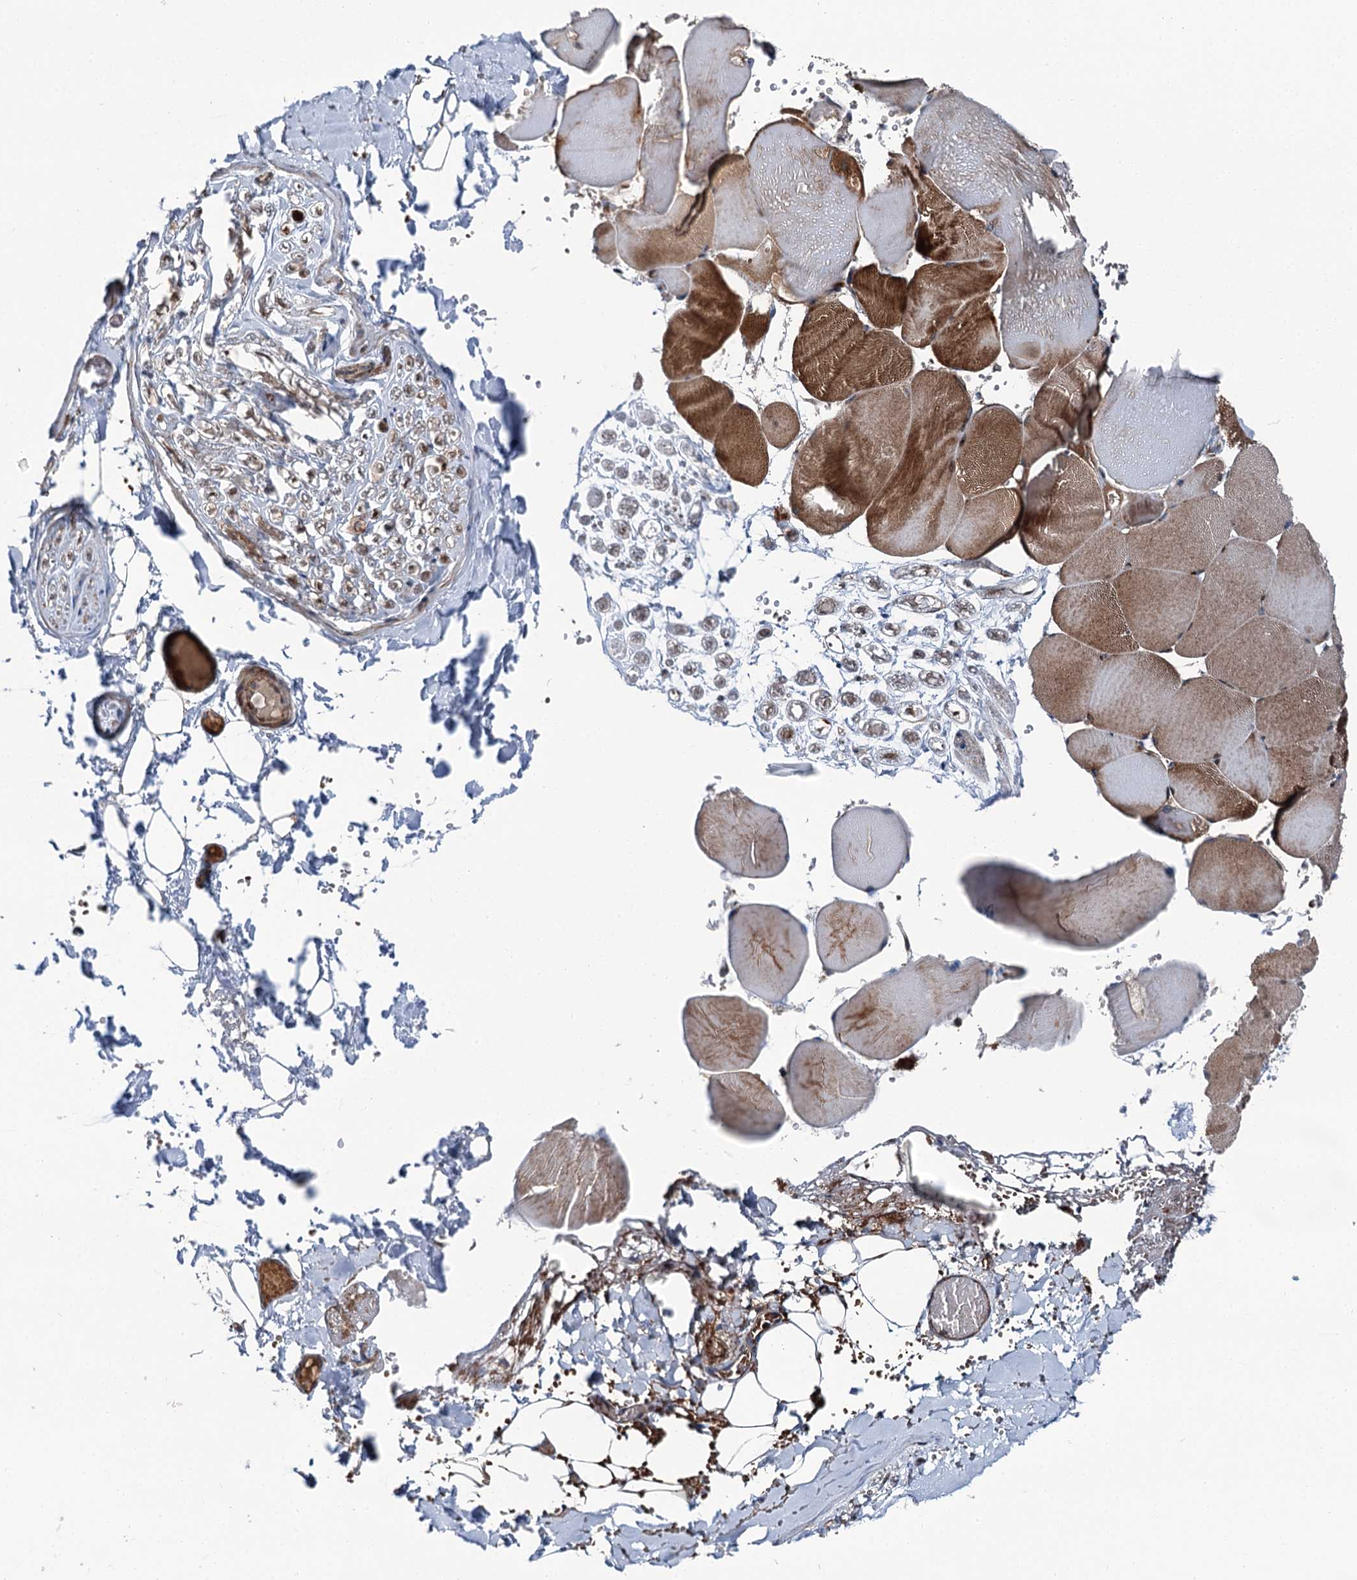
{"staining": {"intensity": "moderate", "quantity": "25%-75%", "location": "cytoplasmic/membranous"}, "tissue": "adipose tissue", "cell_type": "Adipocytes", "image_type": "normal", "snomed": [{"axis": "morphology", "description": "Normal tissue, NOS"}, {"axis": "topography", "description": "Skeletal muscle"}, {"axis": "topography", "description": "Peripheral nerve tissue"}], "caption": "Adipocytes display moderate cytoplasmic/membranous staining in approximately 25%-75% of cells in unremarkable adipose tissue. The protein of interest is shown in brown color, while the nuclei are stained blue.", "gene": "POLR1D", "patient": {"sex": "female", "age": 55}}